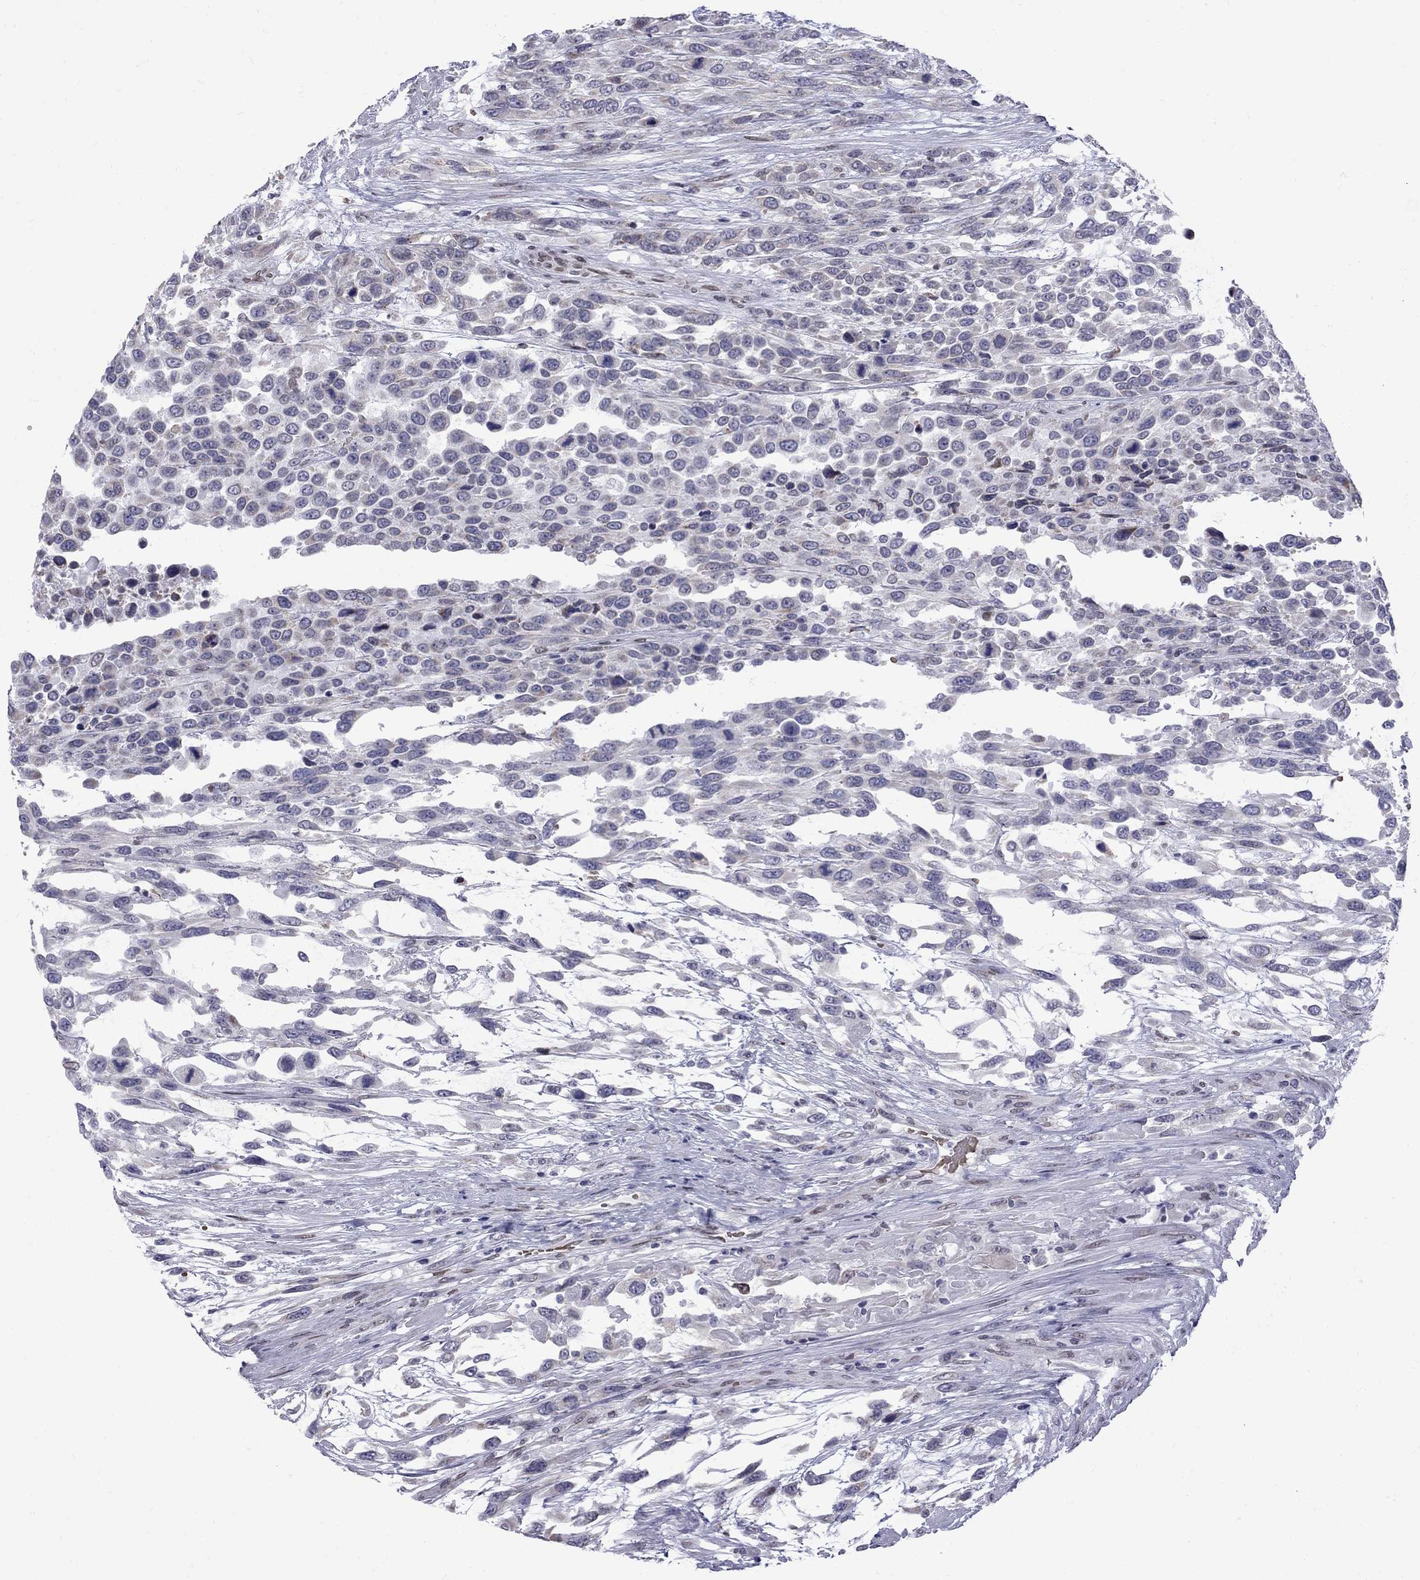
{"staining": {"intensity": "weak", "quantity": "<25%", "location": "cytoplasmic/membranous"}, "tissue": "urothelial cancer", "cell_type": "Tumor cells", "image_type": "cancer", "snomed": [{"axis": "morphology", "description": "Urothelial carcinoma, High grade"}, {"axis": "topography", "description": "Urinary bladder"}], "caption": "Photomicrograph shows no protein staining in tumor cells of urothelial carcinoma (high-grade) tissue.", "gene": "CLTCL1", "patient": {"sex": "female", "age": 70}}